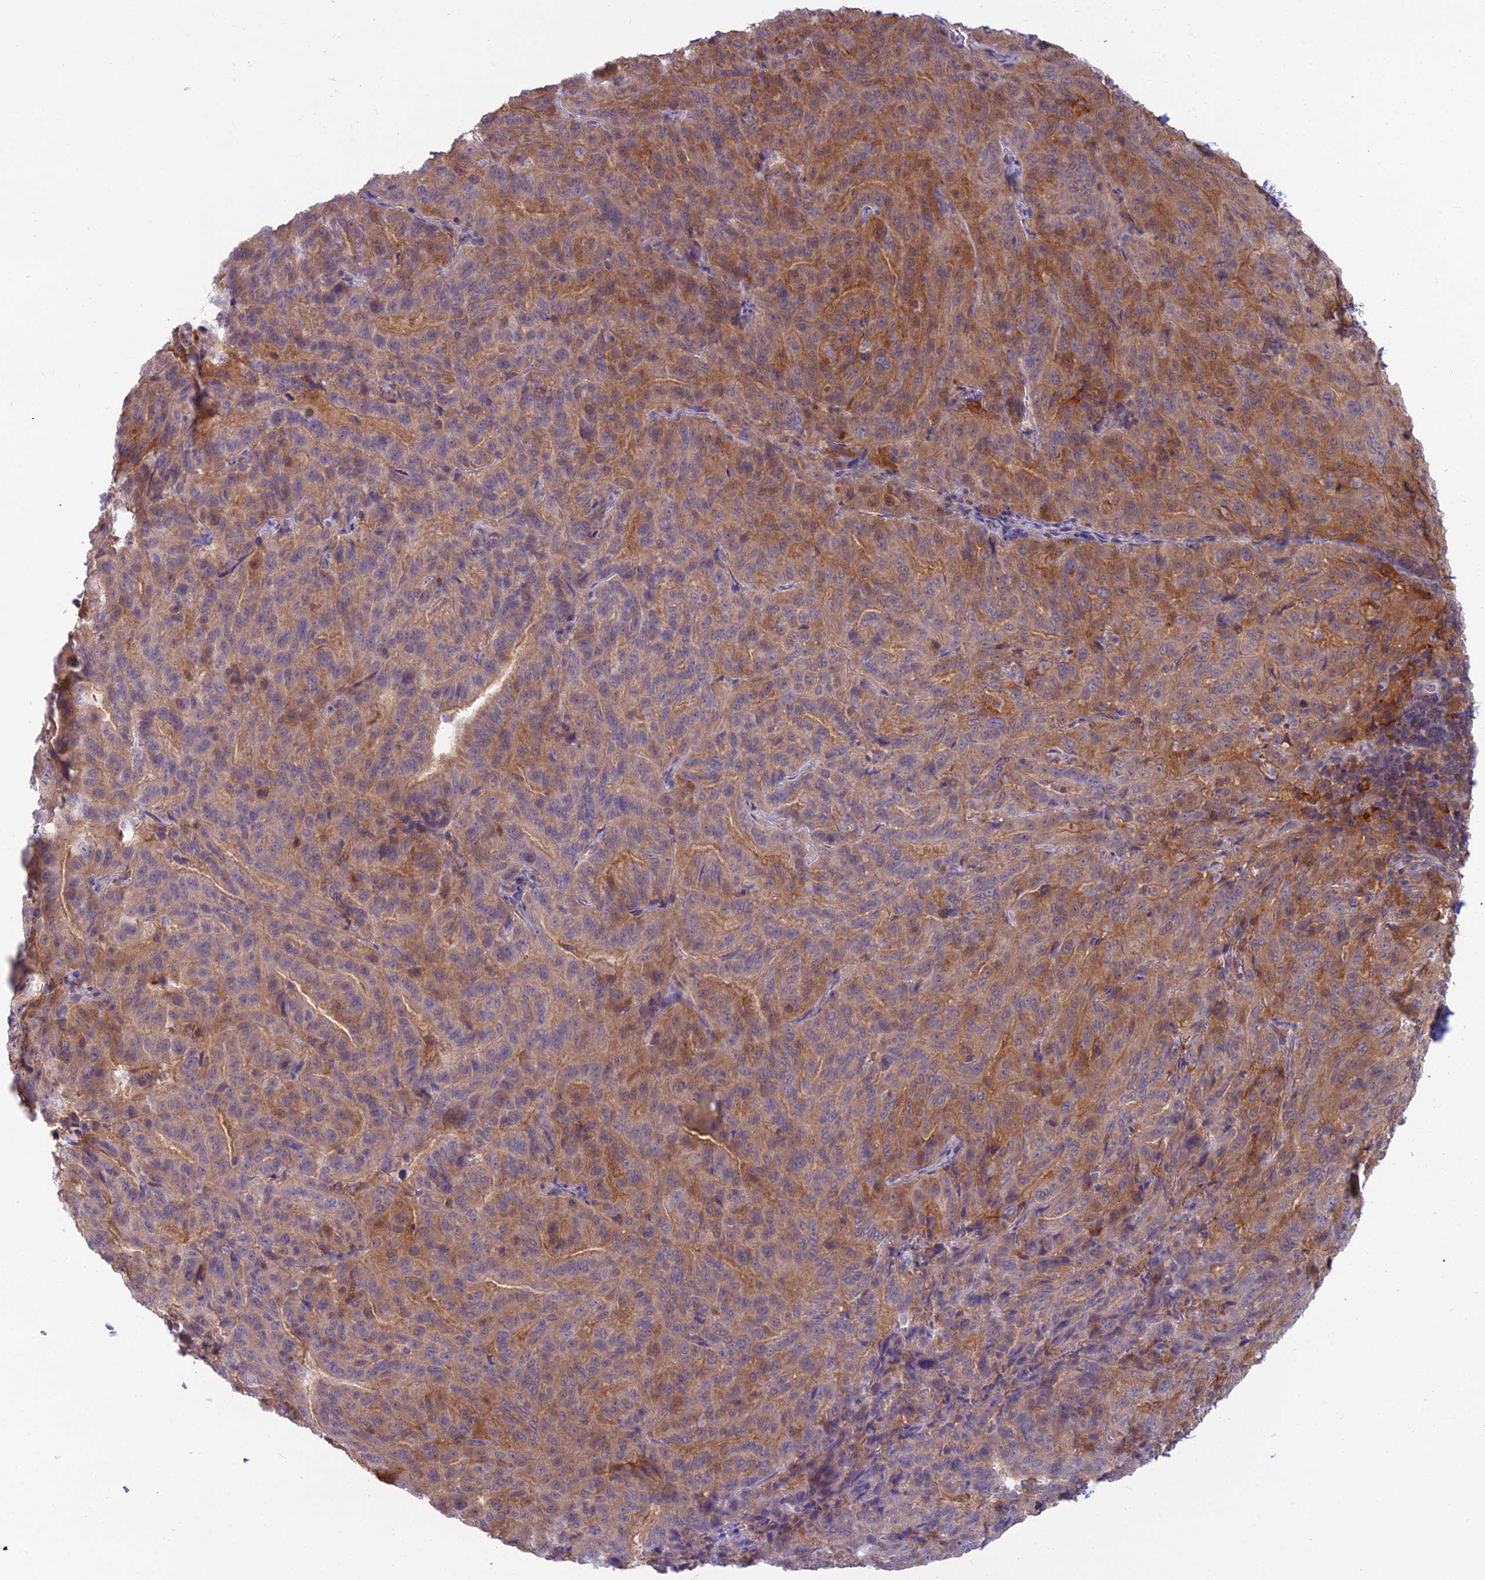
{"staining": {"intensity": "moderate", "quantity": "25%-75%", "location": "cytoplasmic/membranous"}, "tissue": "pancreatic cancer", "cell_type": "Tumor cells", "image_type": "cancer", "snomed": [{"axis": "morphology", "description": "Adenocarcinoma, NOS"}, {"axis": "topography", "description": "Pancreas"}], "caption": "The histopathology image displays staining of pancreatic cancer (adenocarcinoma), revealing moderate cytoplasmic/membranous protein expression (brown color) within tumor cells. (DAB IHC, brown staining for protein, blue staining for nuclei).", "gene": "MVD", "patient": {"sex": "male", "age": 63}}